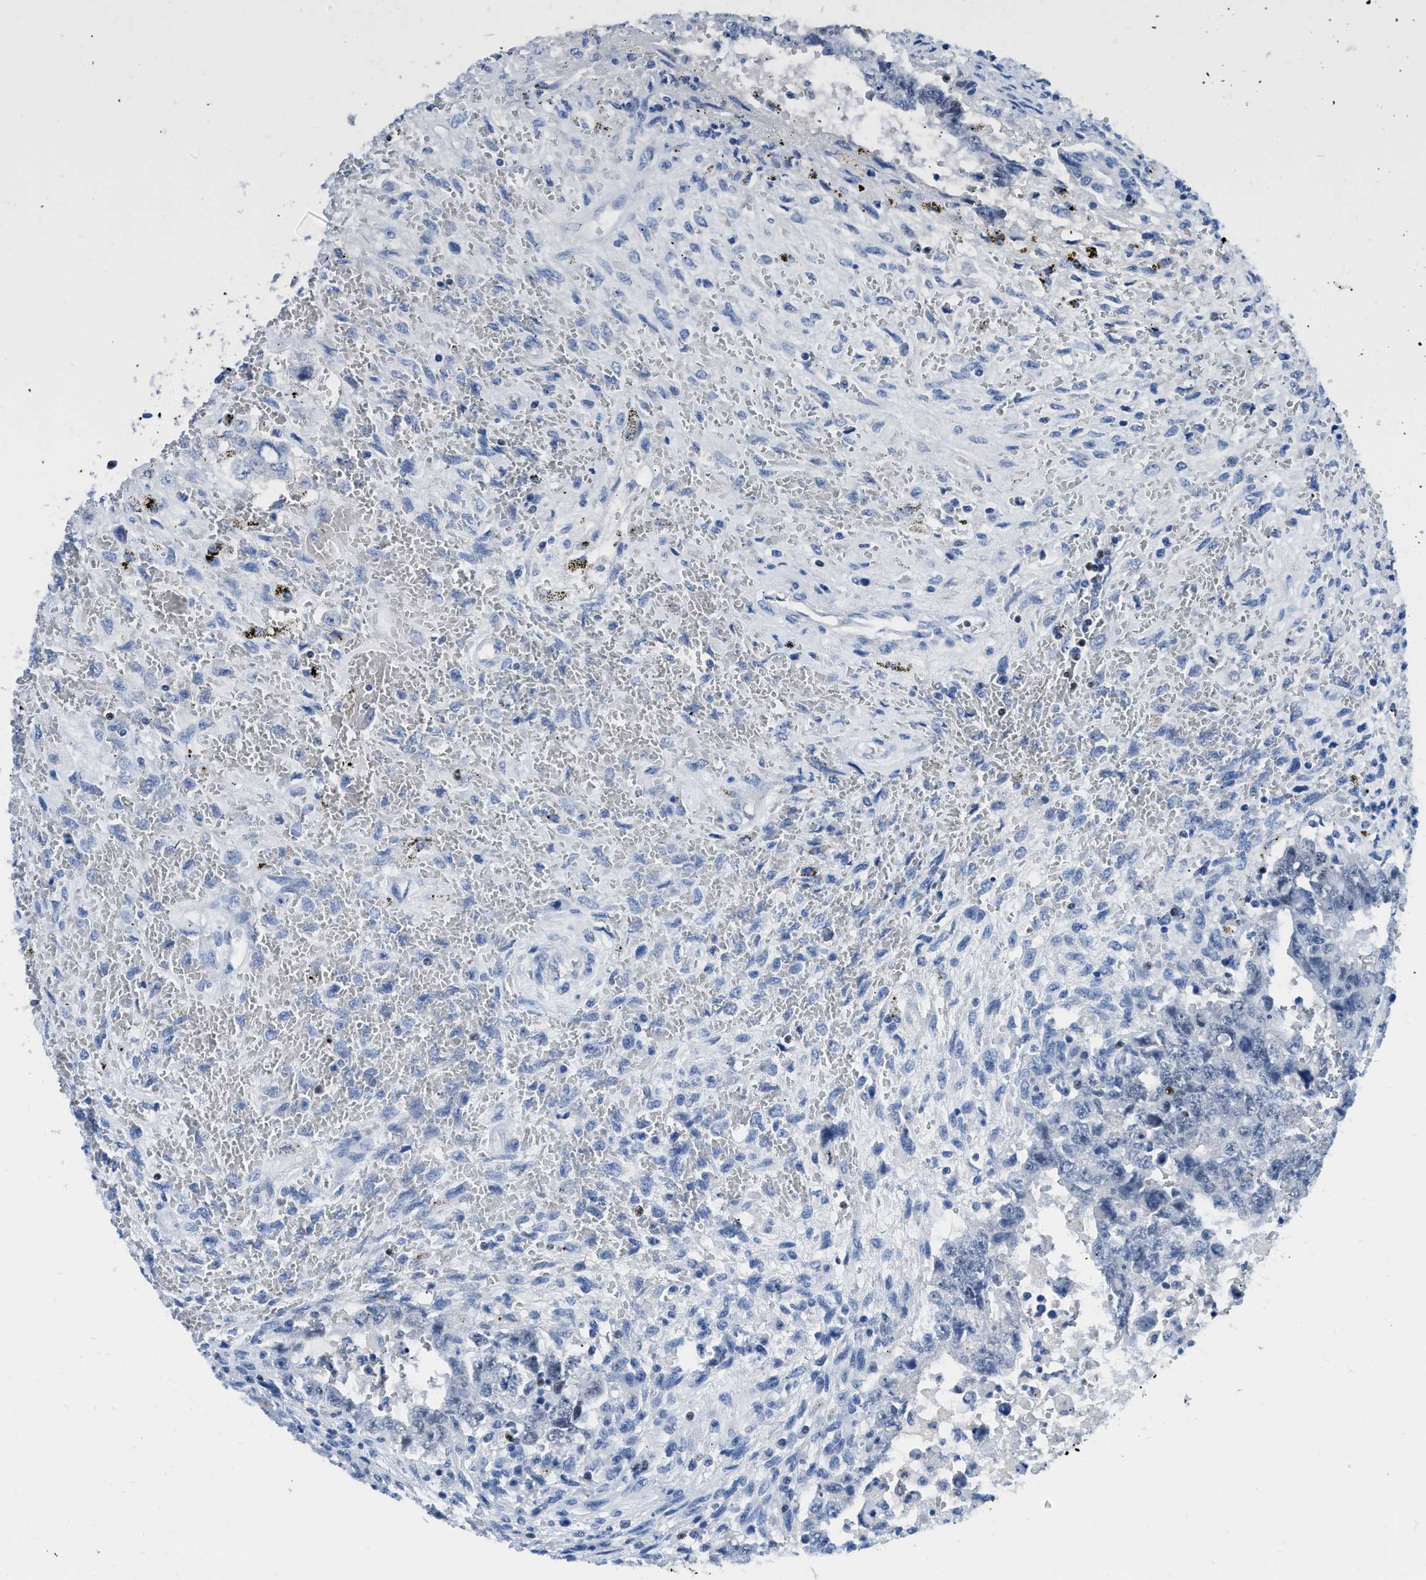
{"staining": {"intensity": "negative", "quantity": "none", "location": "none"}, "tissue": "testis cancer", "cell_type": "Tumor cells", "image_type": "cancer", "snomed": [{"axis": "morphology", "description": "Carcinoma, Embryonal, NOS"}, {"axis": "topography", "description": "Testis"}], "caption": "High power microscopy histopathology image of an immunohistochemistry (IHC) image of testis embryonal carcinoma, revealing no significant expression in tumor cells.", "gene": "TCF7", "patient": {"sex": "male", "age": 26}}